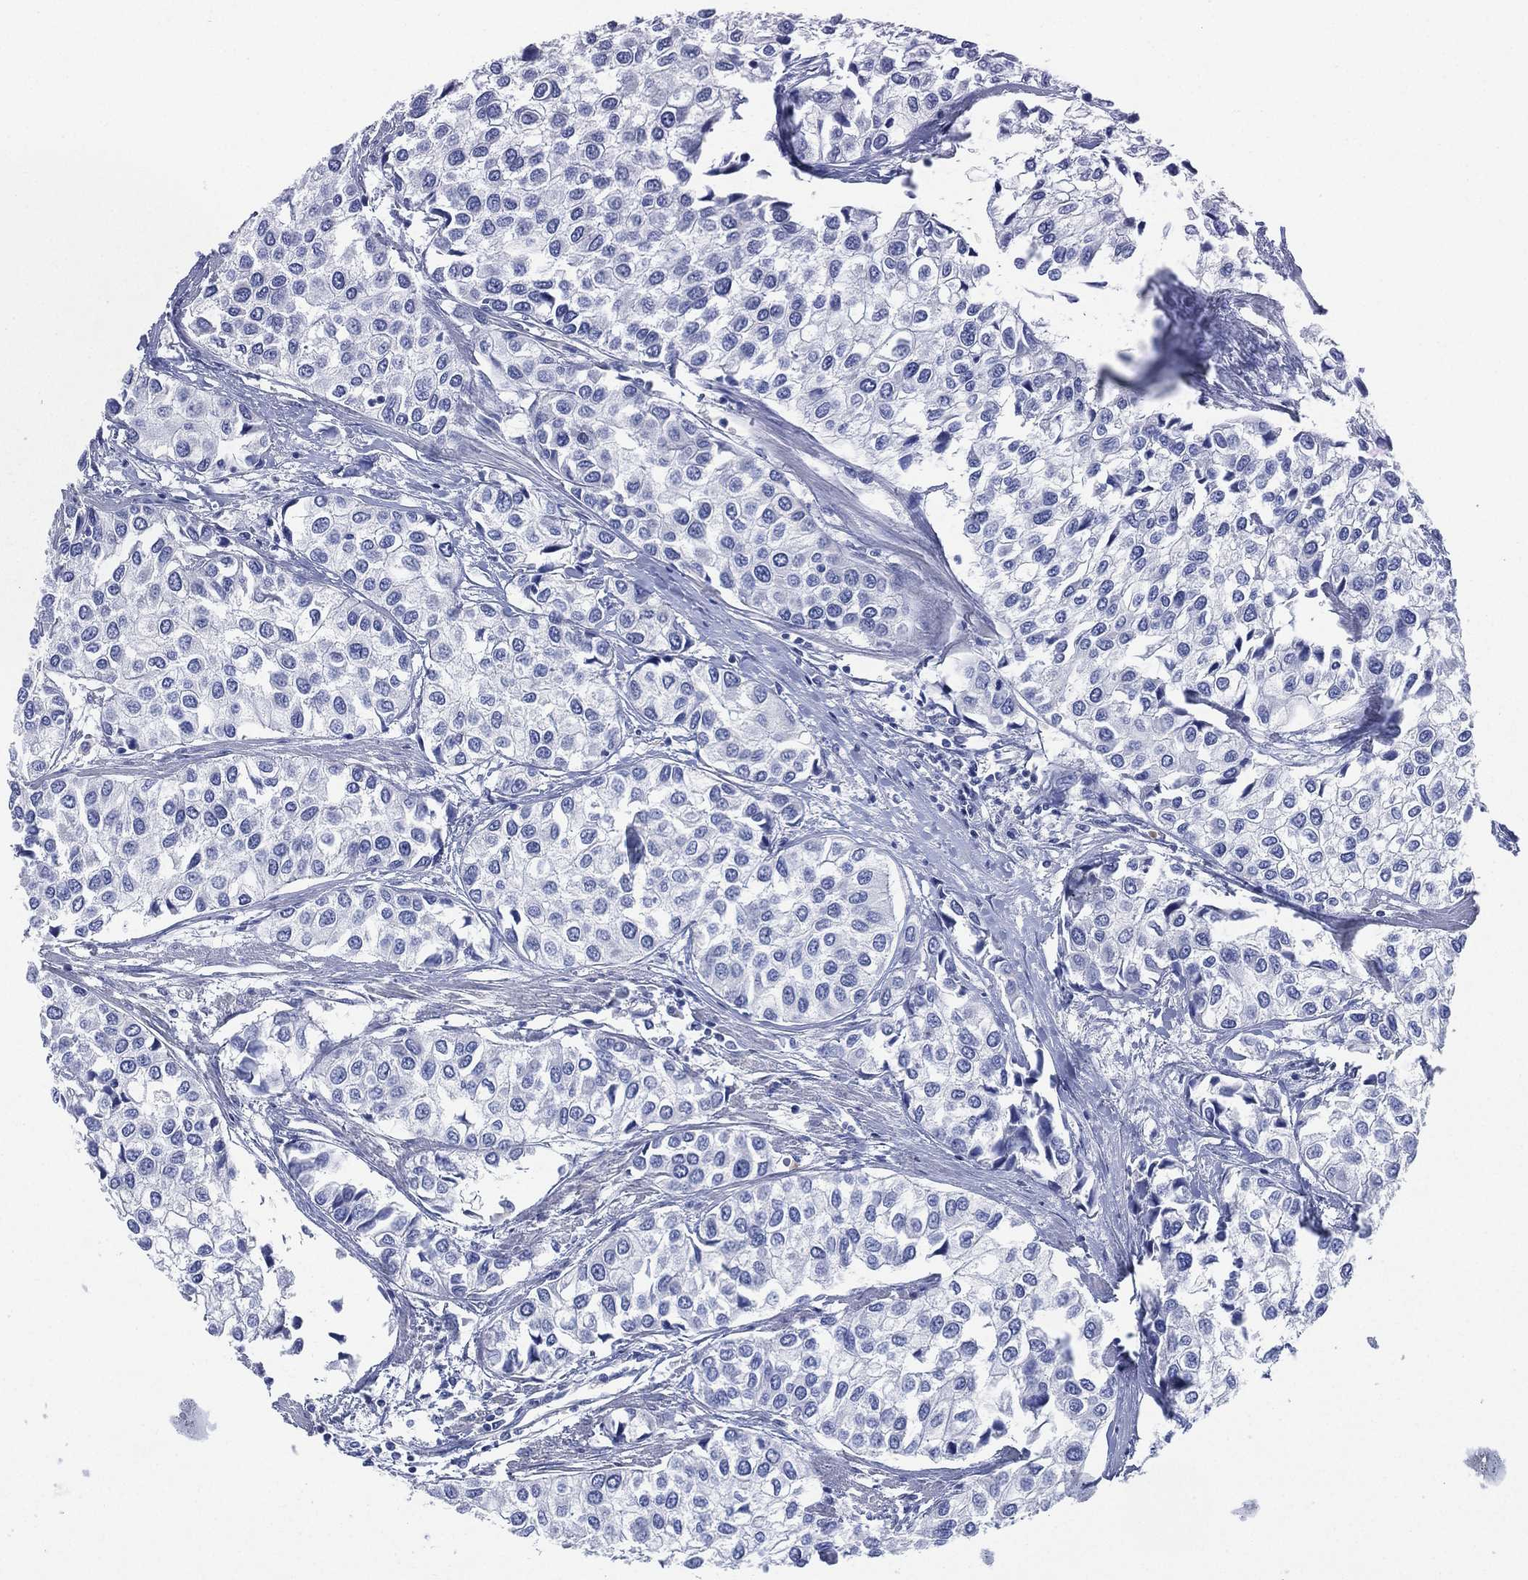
{"staining": {"intensity": "negative", "quantity": "none", "location": "none"}, "tissue": "urothelial cancer", "cell_type": "Tumor cells", "image_type": "cancer", "snomed": [{"axis": "morphology", "description": "Urothelial carcinoma, High grade"}, {"axis": "topography", "description": "Urinary bladder"}], "caption": "DAB (3,3'-diaminobenzidine) immunohistochemical staining of human high-grade urothelial carcinoma reveals no significant staining in tumor cells.", "gene": "CCDC70", "patient": {"sex": "male", "age": 73}}